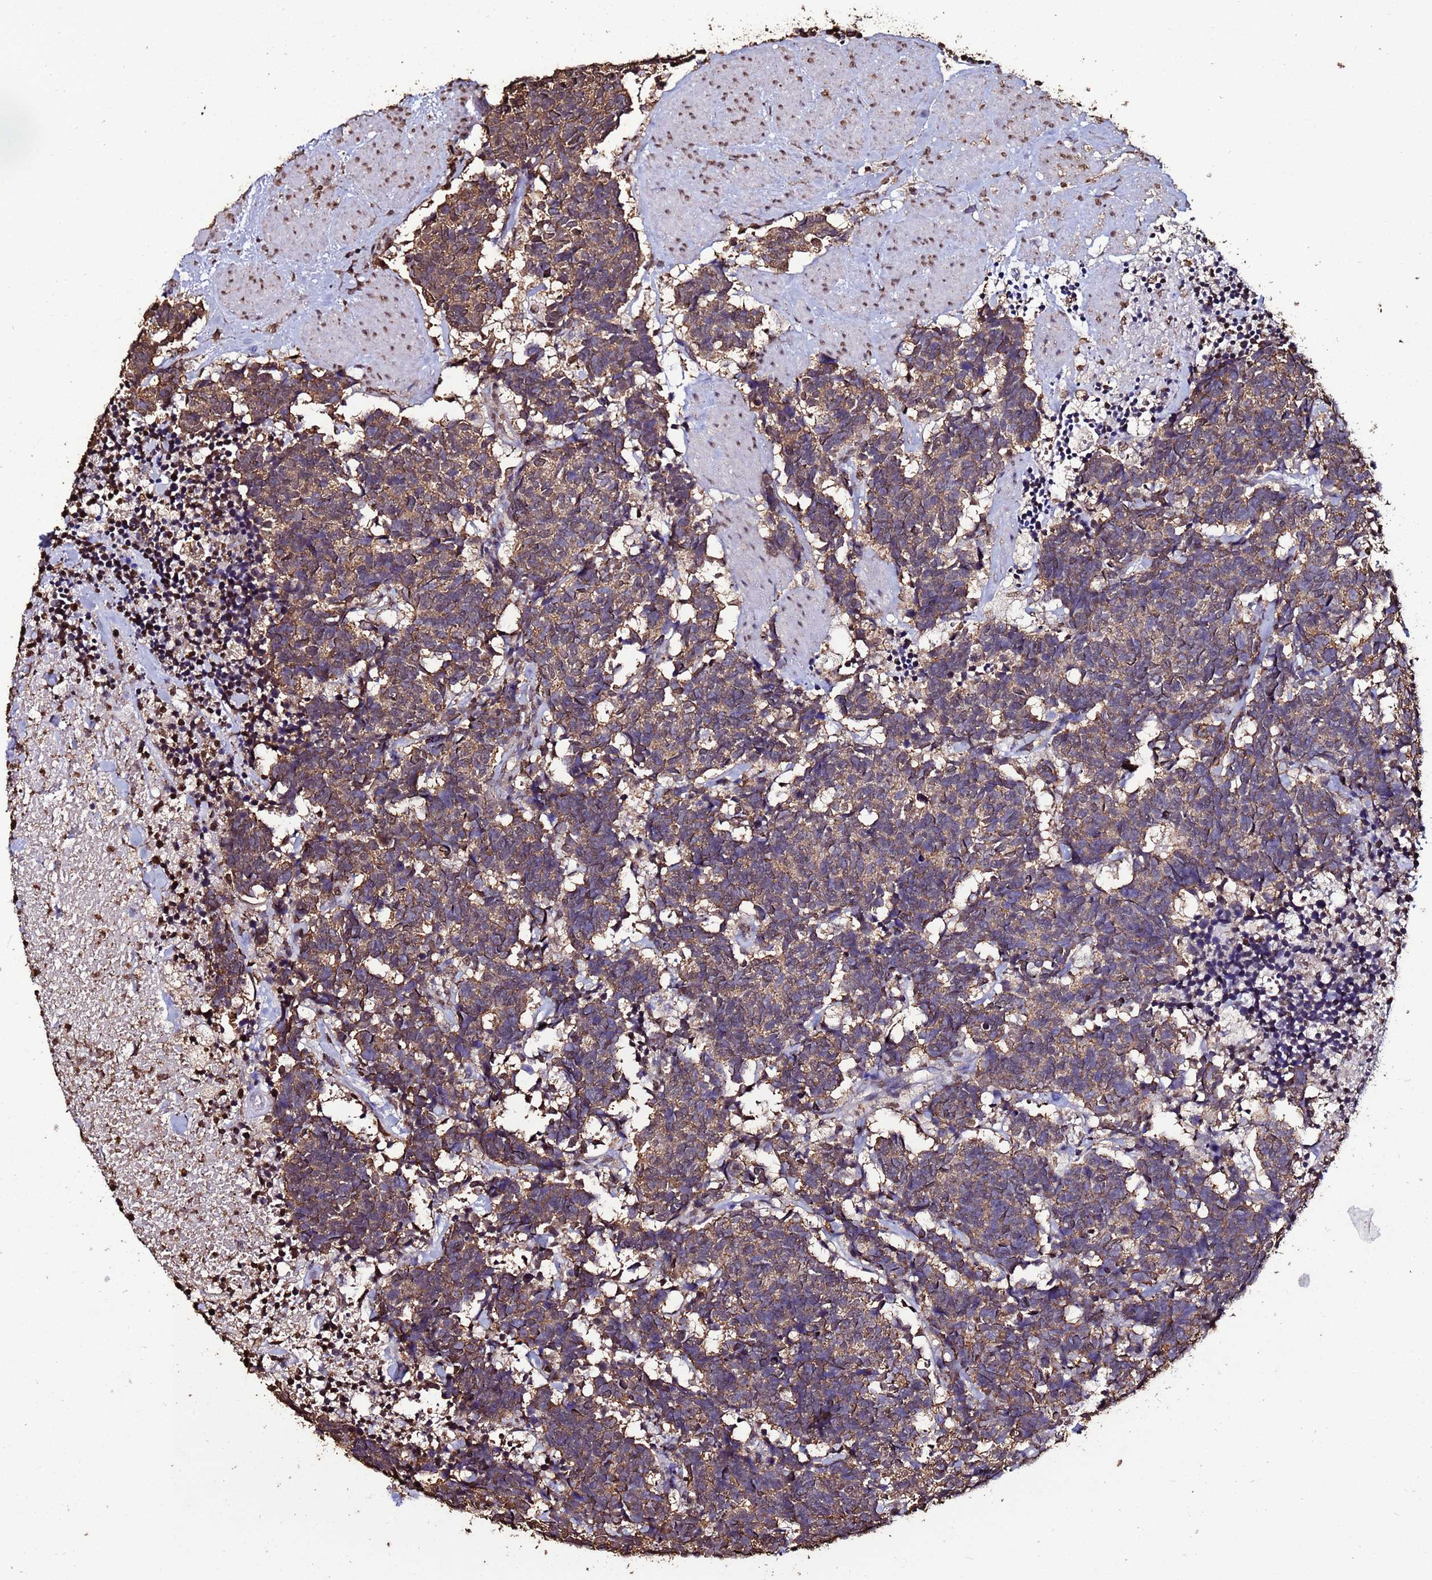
{"staining": {"intensity": "moderate", "quantity": ">75%", "location": "cytoplasmic/membranous"}, "tissue": "carcinoid", "cell_type": "Tumor cells", "image_type": "cancer", "snomed": [{"axis": "morphology", "description": "Carcinoma, NOS"}, {"axis": "morphology", "description": "Carcinoid, malignant, NOS"}, {"axis": "topography", "description": "Prostate"}], "caption": "Protein expression analysis of carcinoid (malignant) displays moderate cytoplasmic/membranous expression in about >75% of tumor cells. The staining was performed using DAB, with brown indicating positive protein expression. Nuclei are stained blue with hematoxylin.", "gene": "TRIP6", "patient": {"sex": "male", "age": 57}}